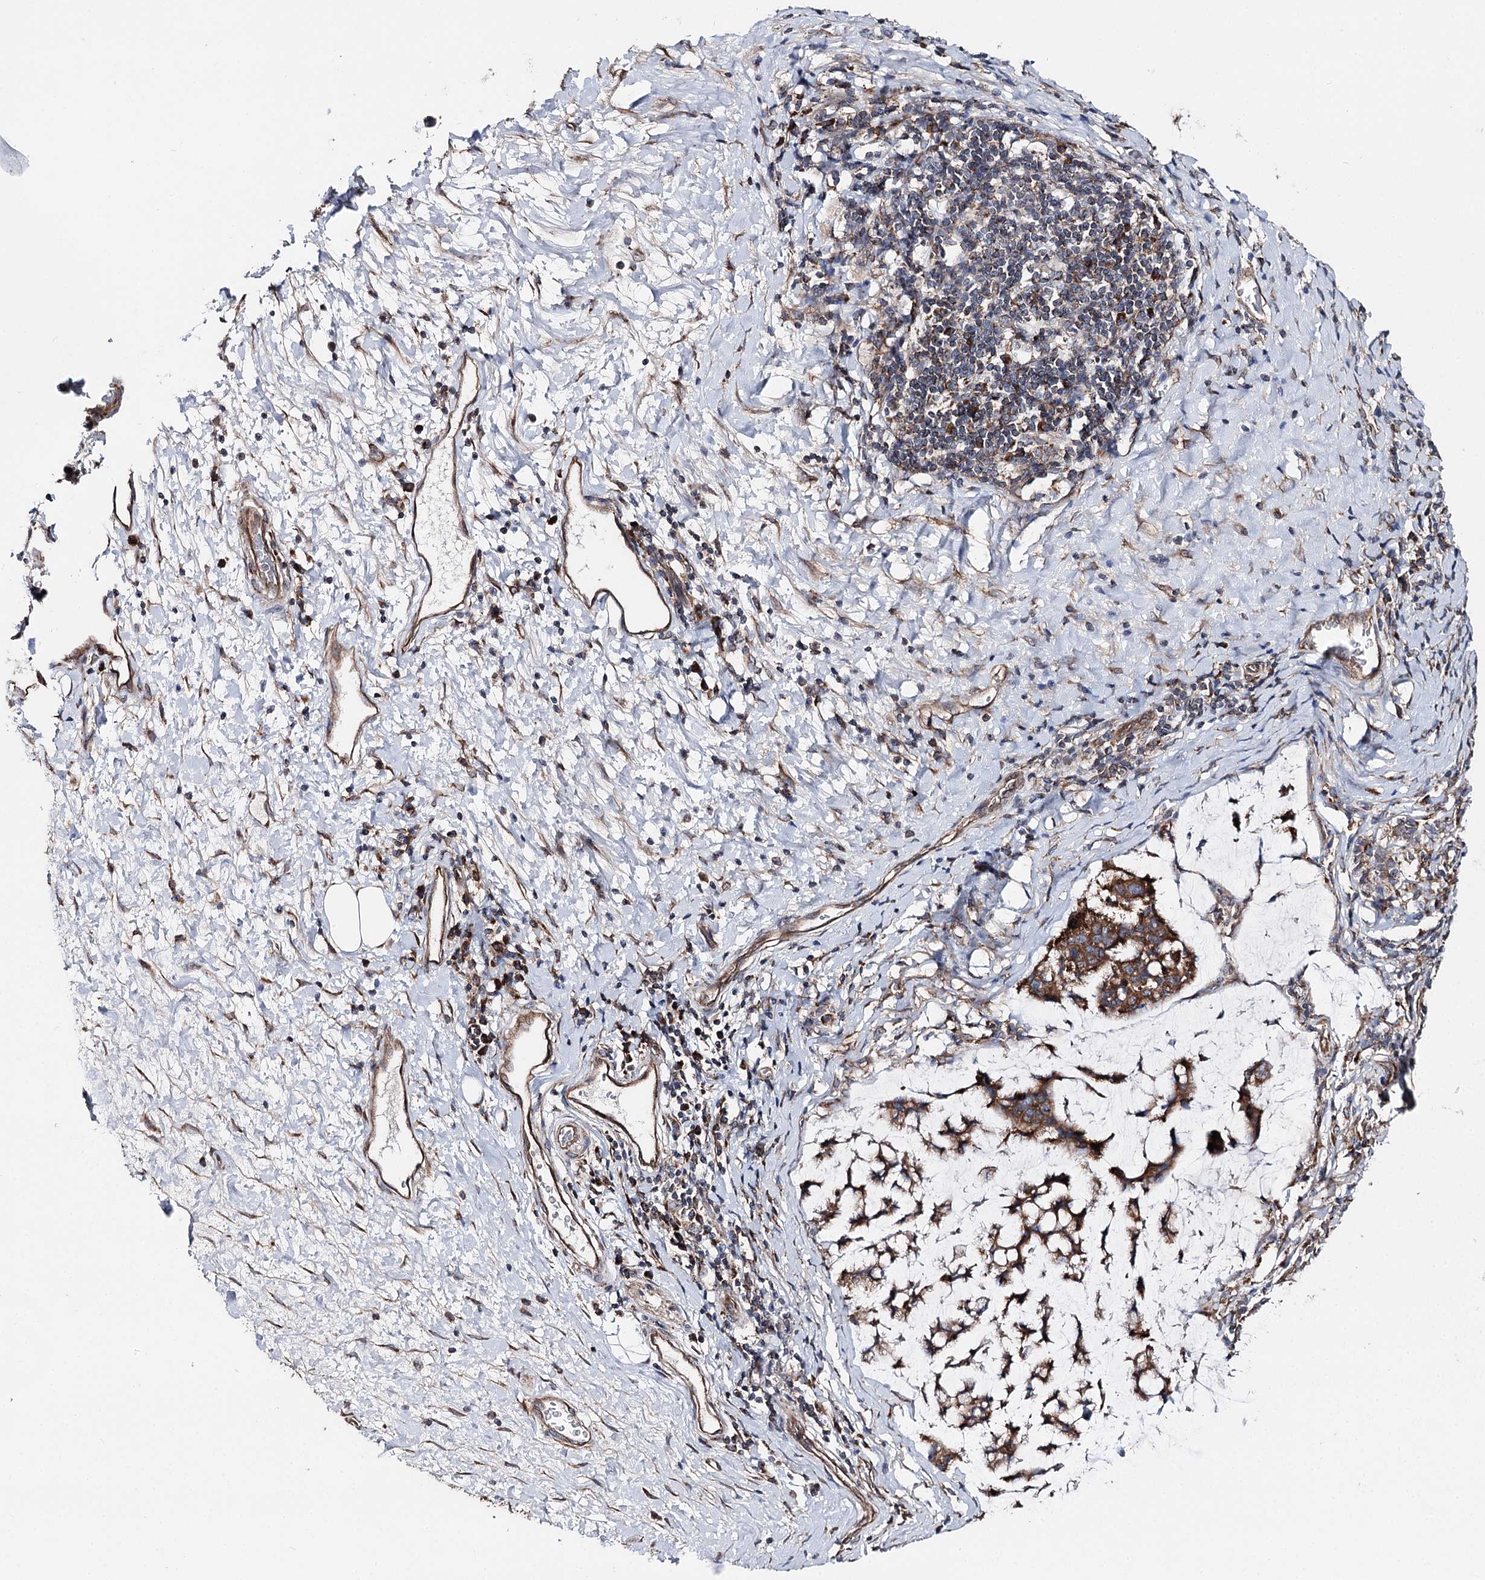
{"staining": {"intensity": "moderate", "quantity": ">75%", "location": "cytoplasmic/membranous"}, "tissue": "stomach cancer", "cell_type": "Tumor cells", "image_type": "cancer", "snomed": [{"axis": "morphology", "description": "Adenocarcinoma, NOS"}, {"axis": "topography", "description": "Stomach, lower"}], "caption": "Approximately >75% of tumor cells in human stomach cancer (adenocarcinoma) reveal moderate cytoplasmic/membranous protein expression as visualized by brown immunohistochemical staining.", "gene": "MSANTD2", "patient": {"sex": "male", "age": 67}}